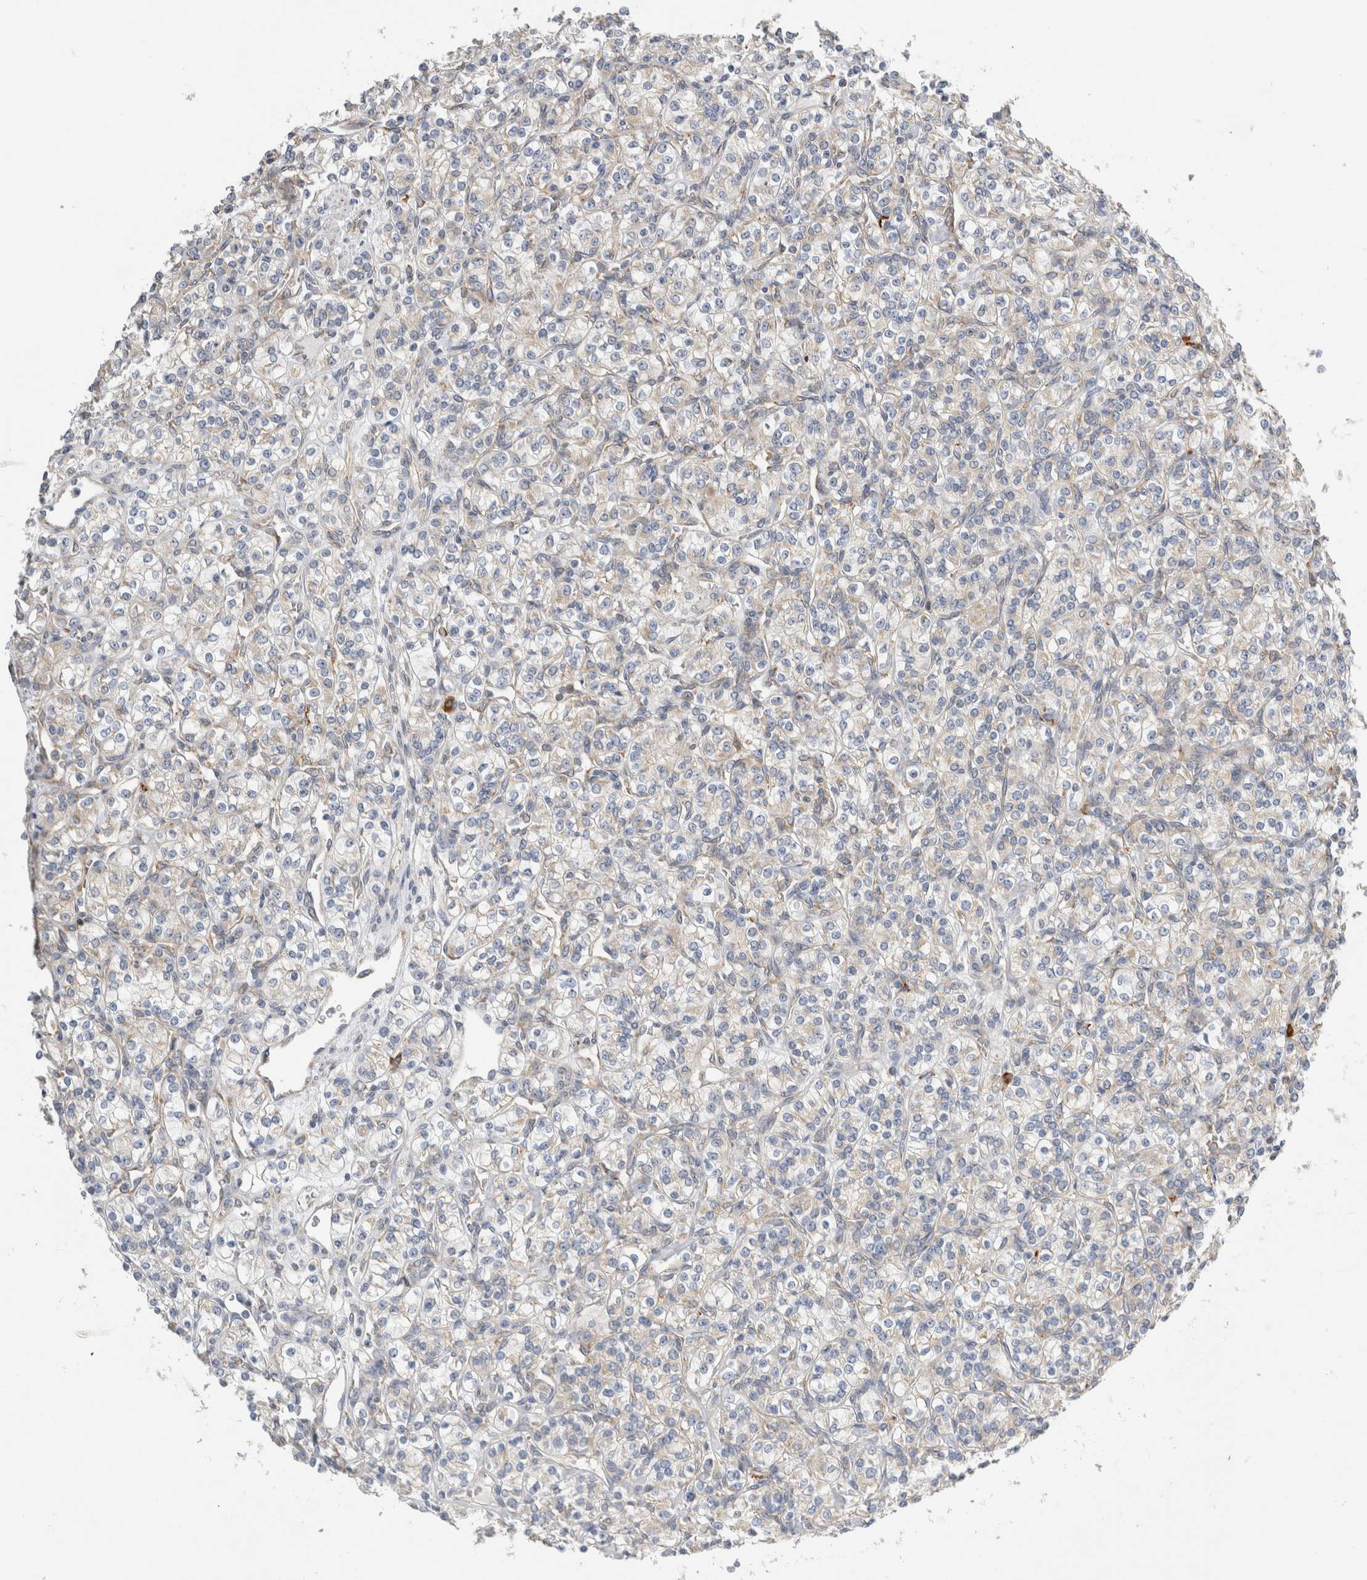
{"staining": {"intensity": "negative", "quantity": "none", "location": "none"}, "tissue": "renal cancer", "cell_type": "Tumor cells", "image_type": "cancer", "snomed": [{"axis": "morphology", "description": "Adenocarcinoma, NOS"}, {"axis": "topography", "description": "Kidney"}], "caption": "Immunohistochemistry of renal cancer (adenocarcinoma) reveals no positivity in tumor cells. The staining was performed using DAB (3,3'-diaminobenzidine) to visualize the protein expression in brown, while the nuclei were stained in blue with hematoxylin (Magnification: 20x).", "gene": "RPN2", "patient": {"sex": "male", "age": 77}}